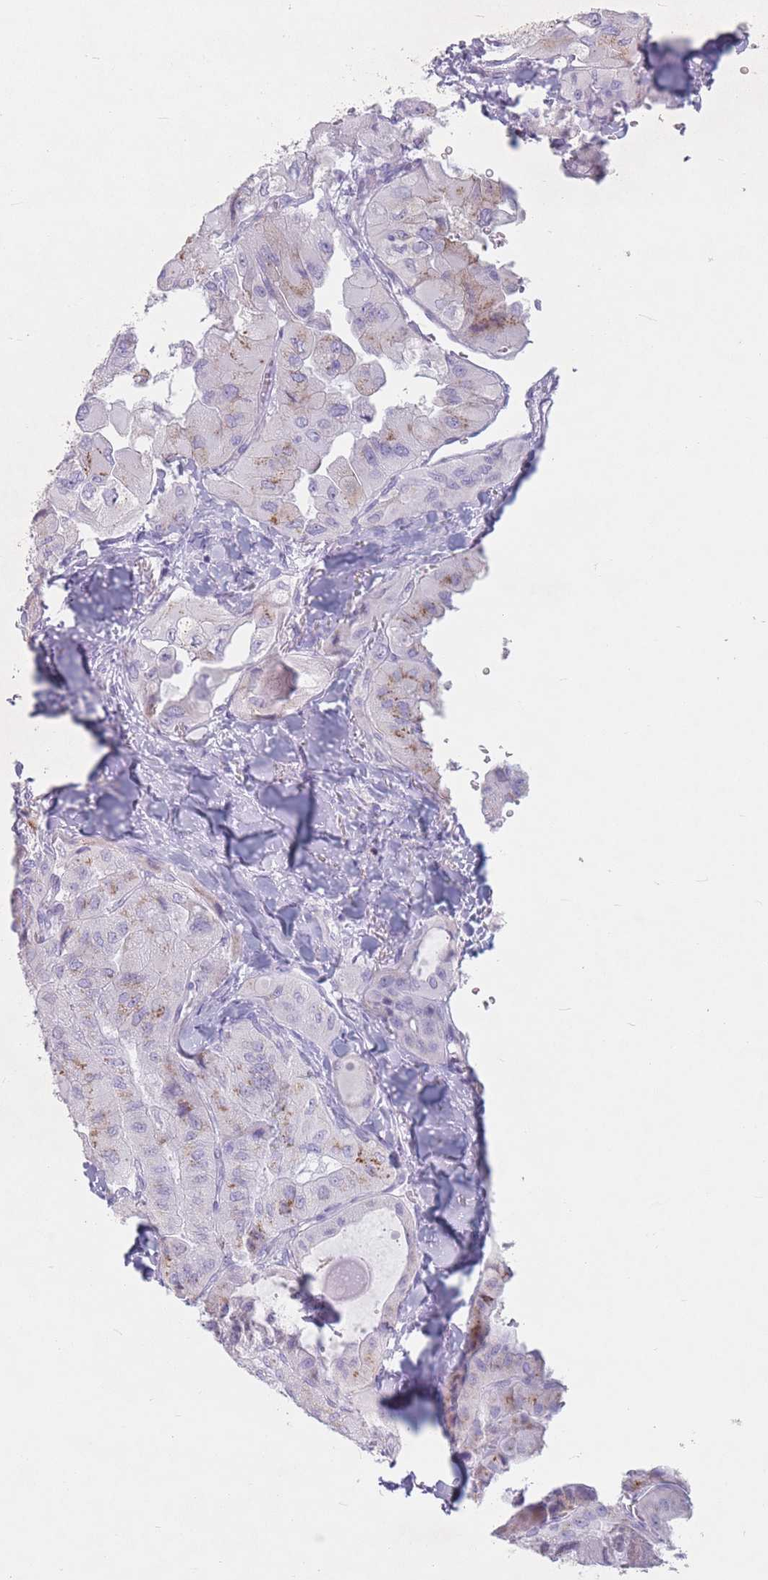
{"staining": {"intensity": "moderate", "quantity": "<25%", "location": "cytoplasmic/membranous"}, "tissue": "thyroid cancer", "cell_type": "Tumor cells", "image_type": "cancer", "snomed": [{"axis": "morphology", "description": "Normal tissue, NOS"}, {"axis": "morphology", "description": "Papillary adenocarcinoma, NOS"}, {"axis": "topography", "description": "Thyroid gland"}], "caption": "About <25% of tumor cells in human thyroid cancer (papillary adenocarcinoma) show moderate cytoplasmic/membranous protein expression as visualized by brown immunohistochemical staining.", "gene": "ST3GAL5", "patient": {"sex": "female", "age": 59}}